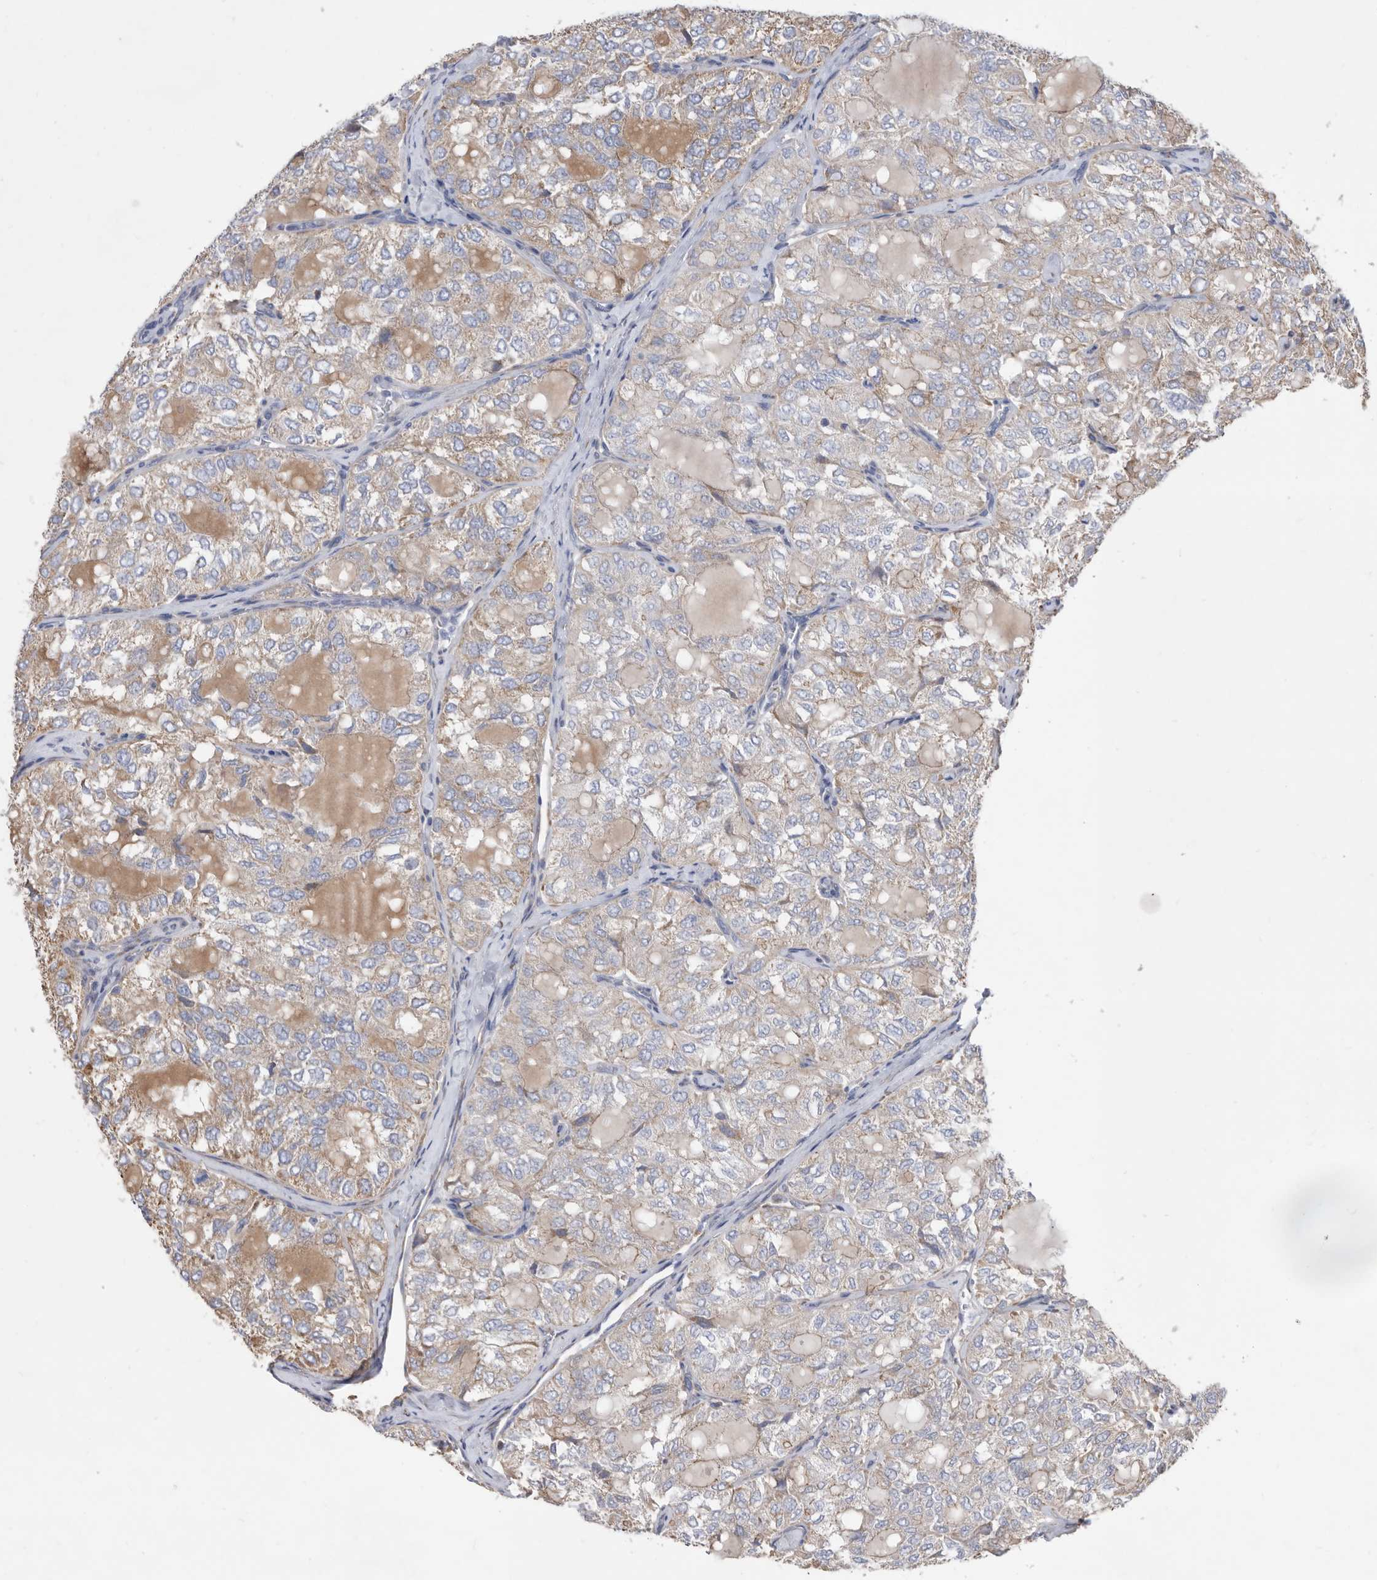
{"staining": {"intensity": "moderate", "quantity": ">75%", "location": "cytoplasmic/membranous"}, "tissue": "thyroid cancer", "cell_type": "Tumor cells", "image_type": "cancer", "snomed": [{"axis": "morphology", "description": "Follicular adenoma carcinoma, NOS"}, {"axis": "topography", "description": "Thyroid gland"}], "caption": "This histopathology image shows IHC staining of human thyroid cancer (follicular adenoma carcinoma), with medium moderate cytoplasmic/membranous expression in about >75% of tumor cells.", "gene": "ATP13A3", "patient": {"sex": "male", "age": 75}}